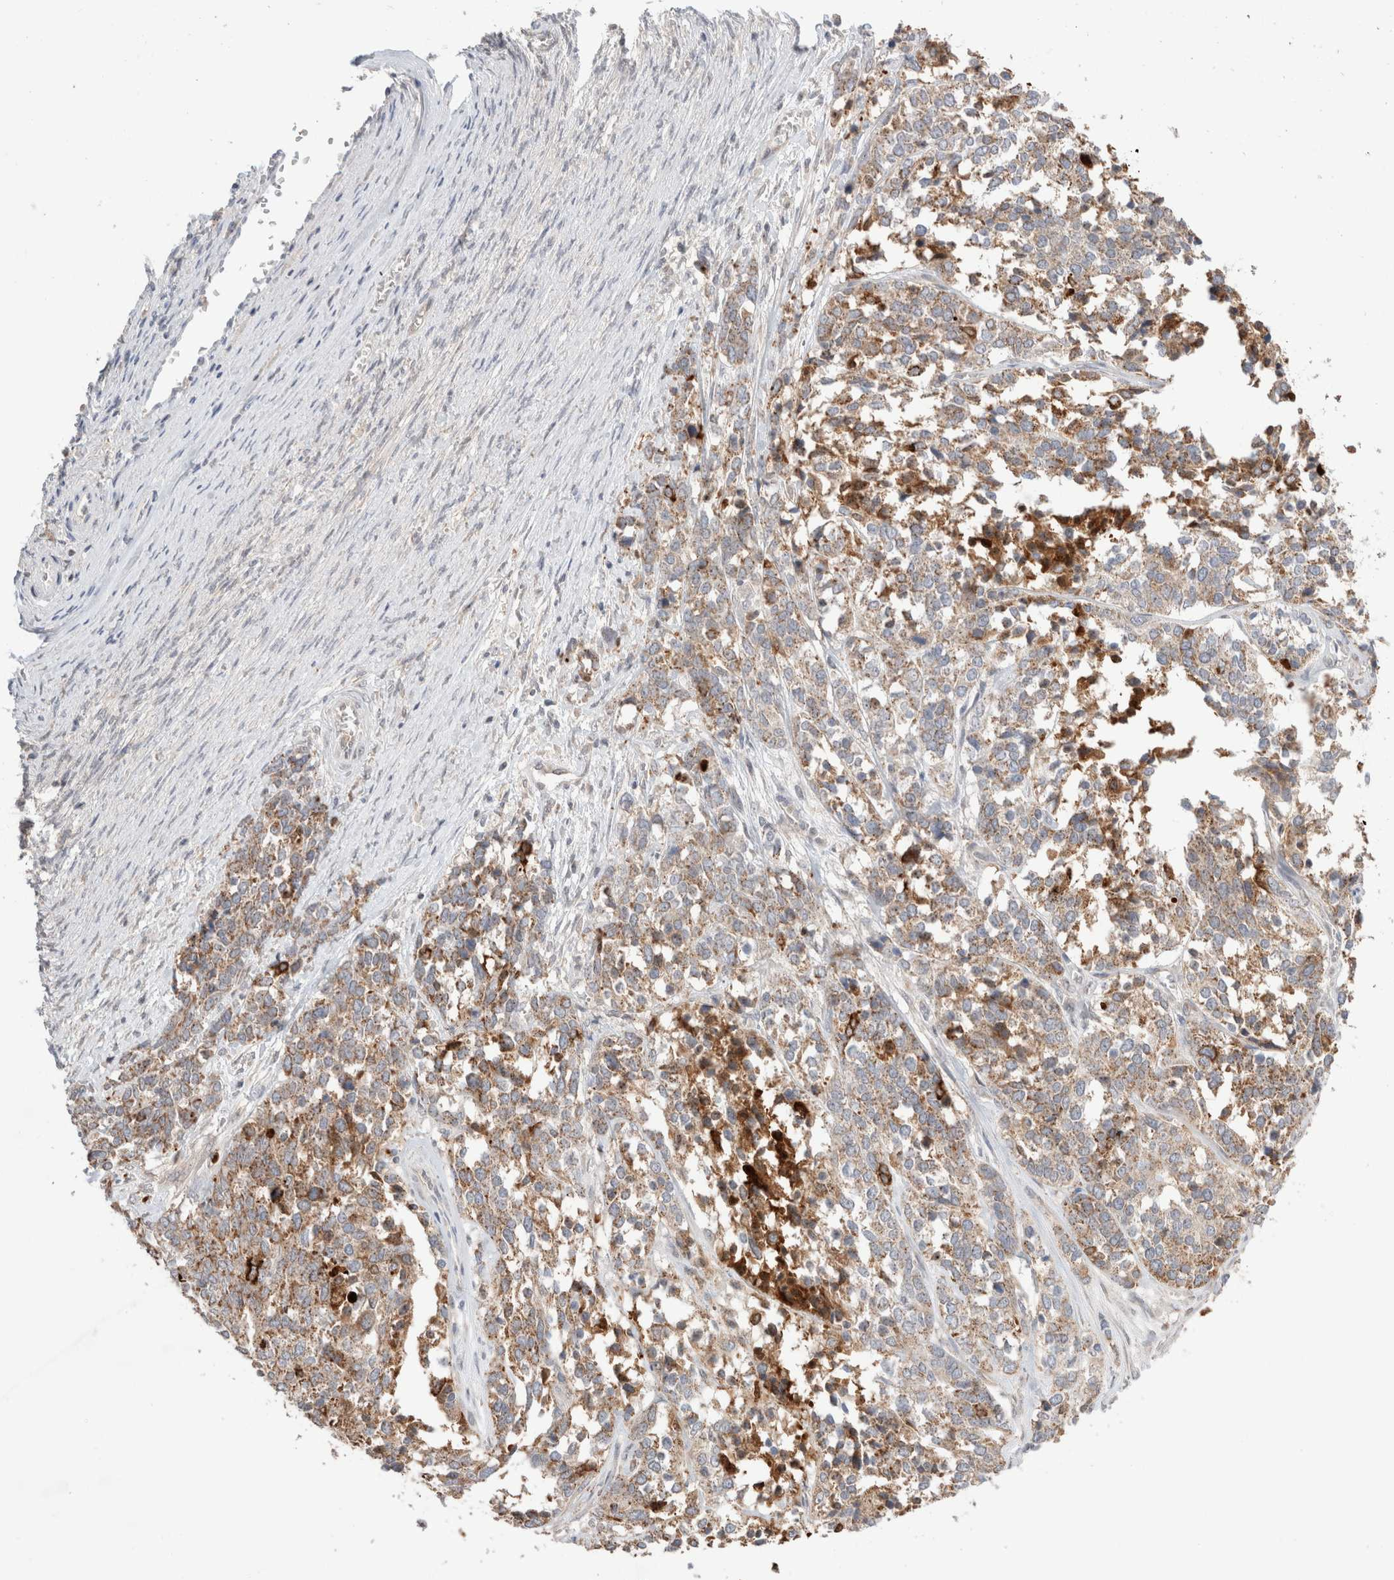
{"staining": {"intensity": "moderate", "quantity": ">75%", "location": "cytoplasmic/membranous"}, "tissue": "ovarian cancer", "cell_type": "Tumor cells", "image_type": "cancer", "snomed": [{"axis": "morphology", "description": "Cystadenocarcinoma, serous, NOS"}, {"axis": "topography", "description": "Ovary"}], "caption": "Protein positivity by IHC reveals moderate cytoplasmic/membranous positivity in approximately >75% of tumor cells in serous cystadenocarcinoma (ovarian). The staining is performed using DAB brown chromogen to label protein expression. The nuclei are counter-stained blue using hematoxylin.", "gene": "TRIM41", "patient": {"sex": "female", "age": 44}}